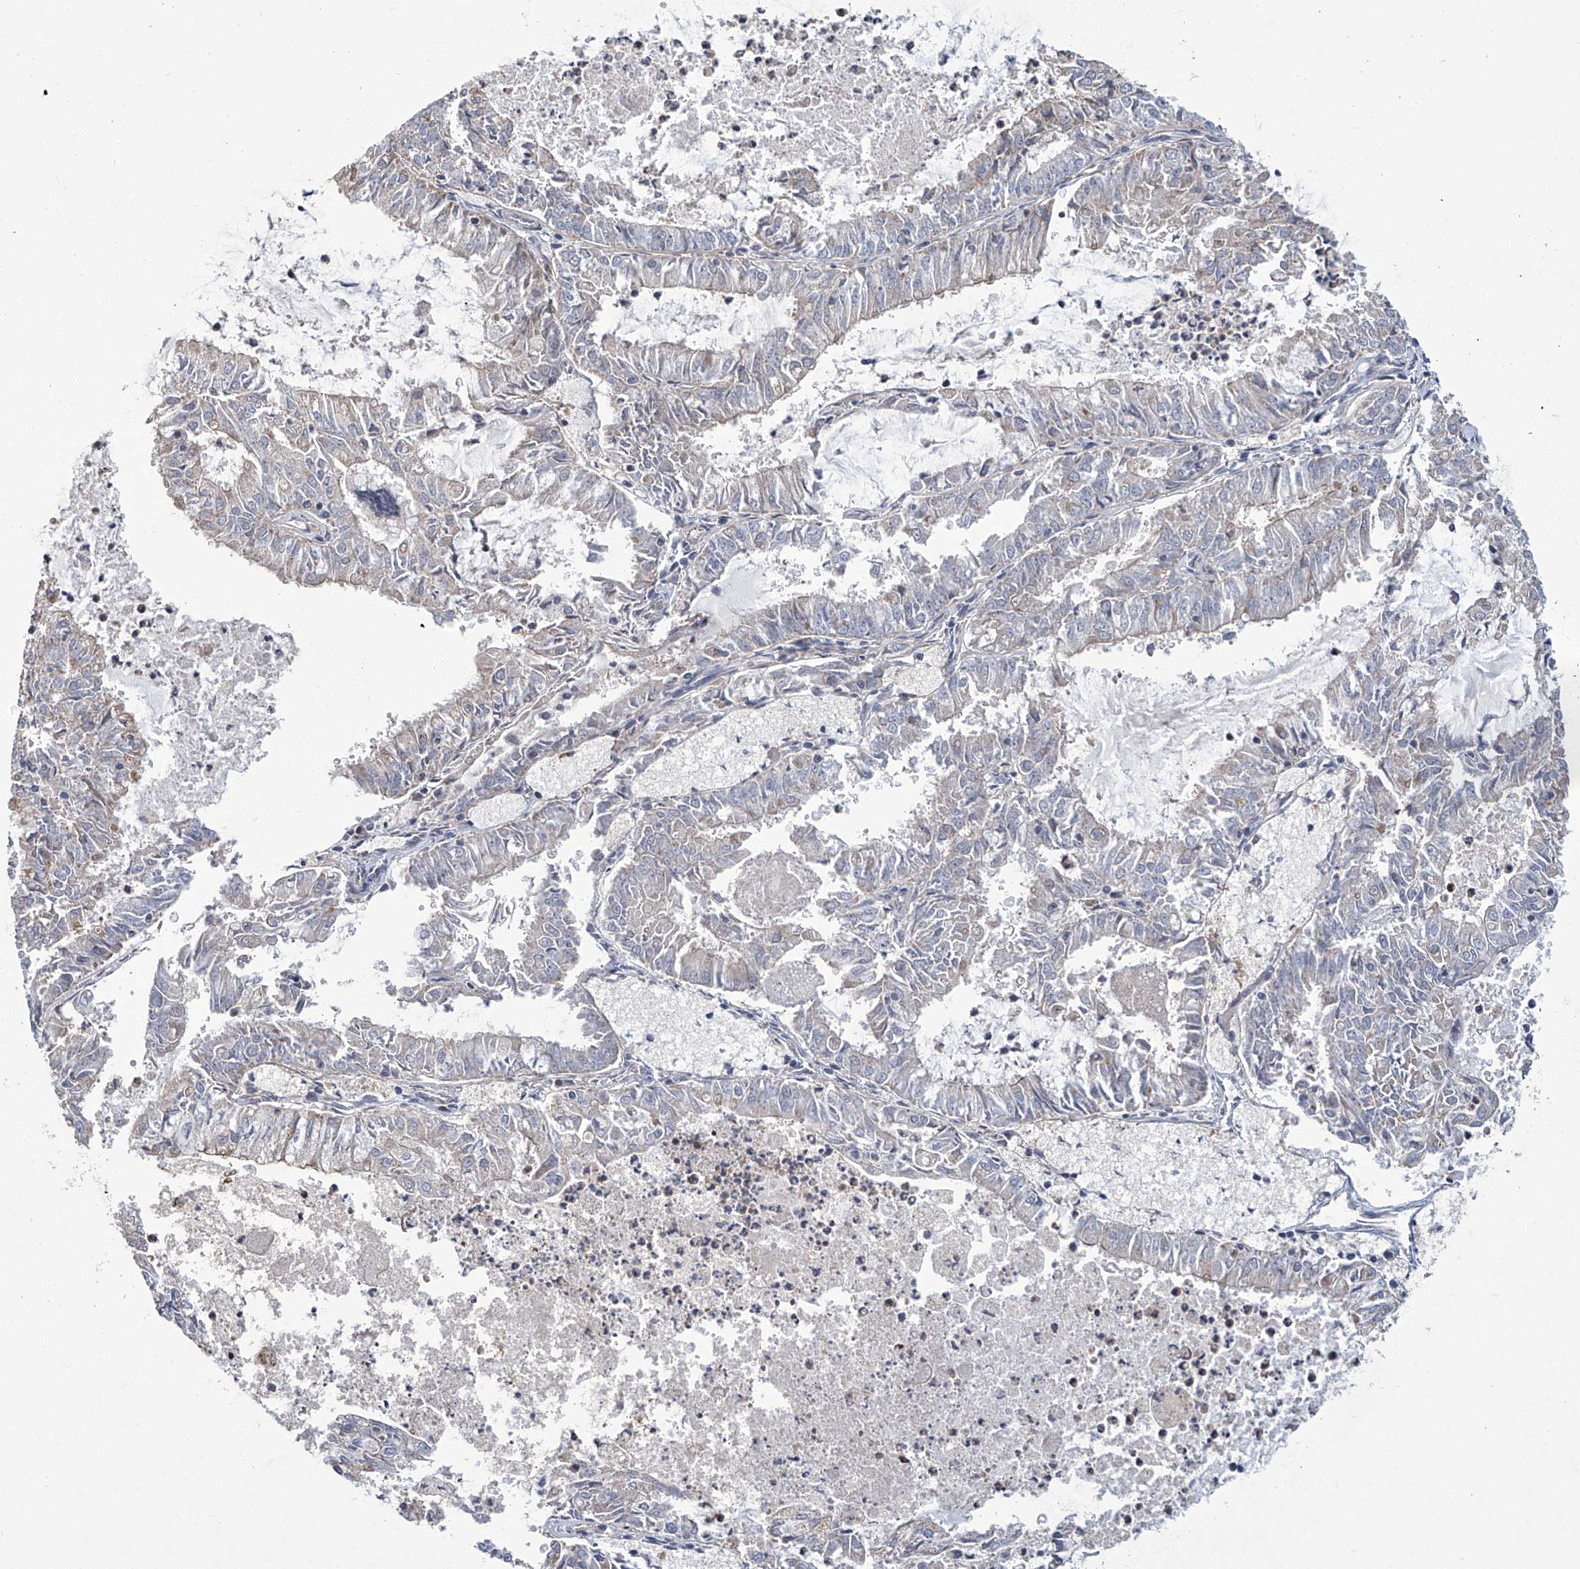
{"staining": {"intensity": "negative", "quantity": "none", "location": "none"}, "tissue": "endometrial cancer", "cell_type": "Tumor cells", "image_type": "cancer", "snomed": [{"axis": "morphology", "description": "Adenocarcinoma, NOS"}, {"axis": "topography", "description": "Endometrium"}], "caption": "High power microscopy photomicrograph of an immunohistochemistry (IHC) image of endometrial cancer (adenocarcinoma), revealing no significant expression in tumor cells. The staining is performed using DAB brown chromogen with nuclei counter-stained in using hematoxylin.", "gene": "TRIM60", "patient": {"sex": "female", "age": 57}}